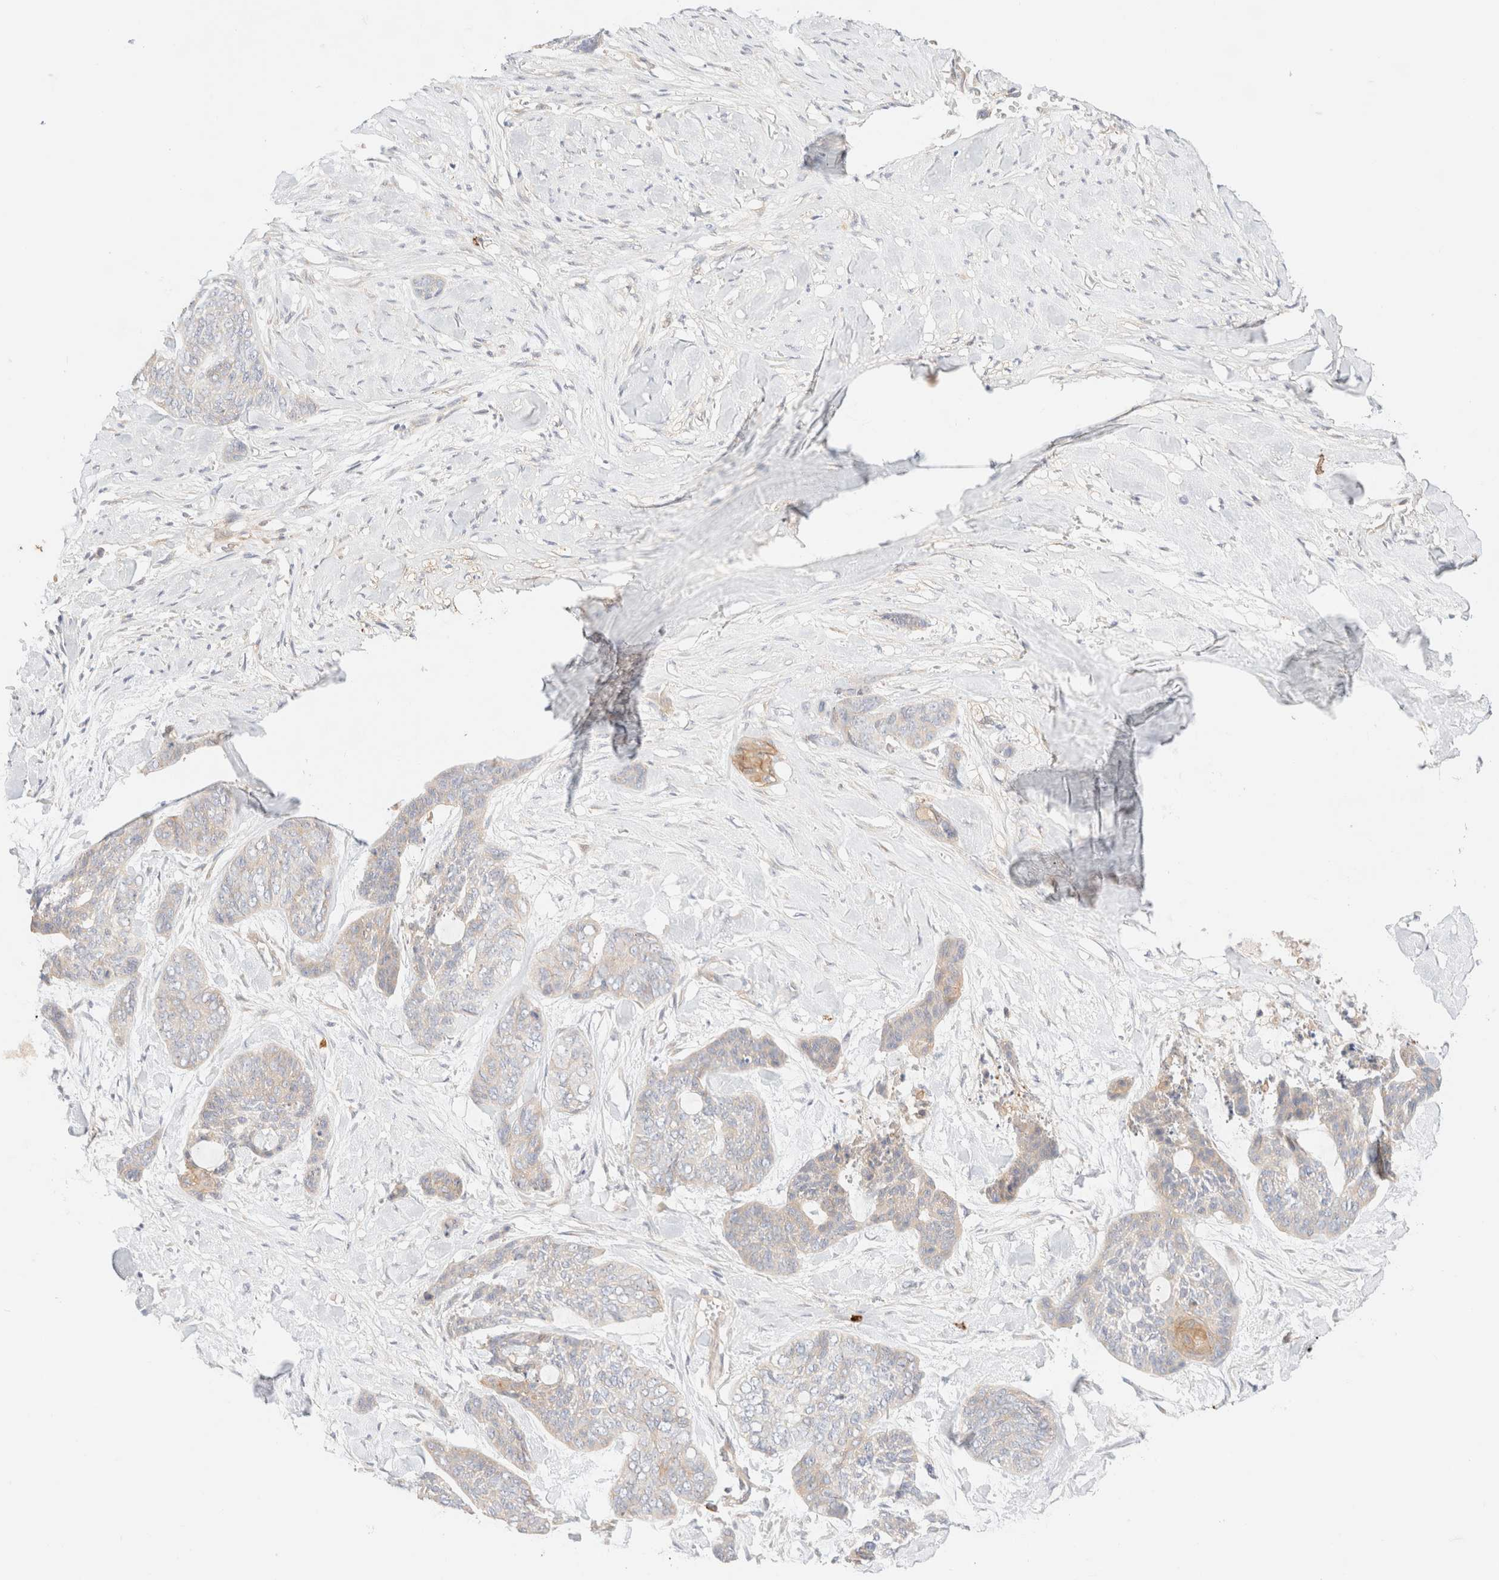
{"staining": {"intensity": "weak", "quantity": "<25%", "location": "cytoplasmic/membranous"}, "tissue": "skin cancer", "cell_type": "Tumor cells", "image_type": "cancer", "snomed": [{"axis": "morphology", "description": "Basal cell carcinoma"}, {"axis": "topography", "description": "Skin"}], "caption": "Immunohistochemistry (IHC) histopathology image of human skin basal cell carcinoma stained for a protein (brown), which exhibits no staining in tumor cells.", "gene": "NIBAN2", "patient": {"sex": "female", "age": 64}}